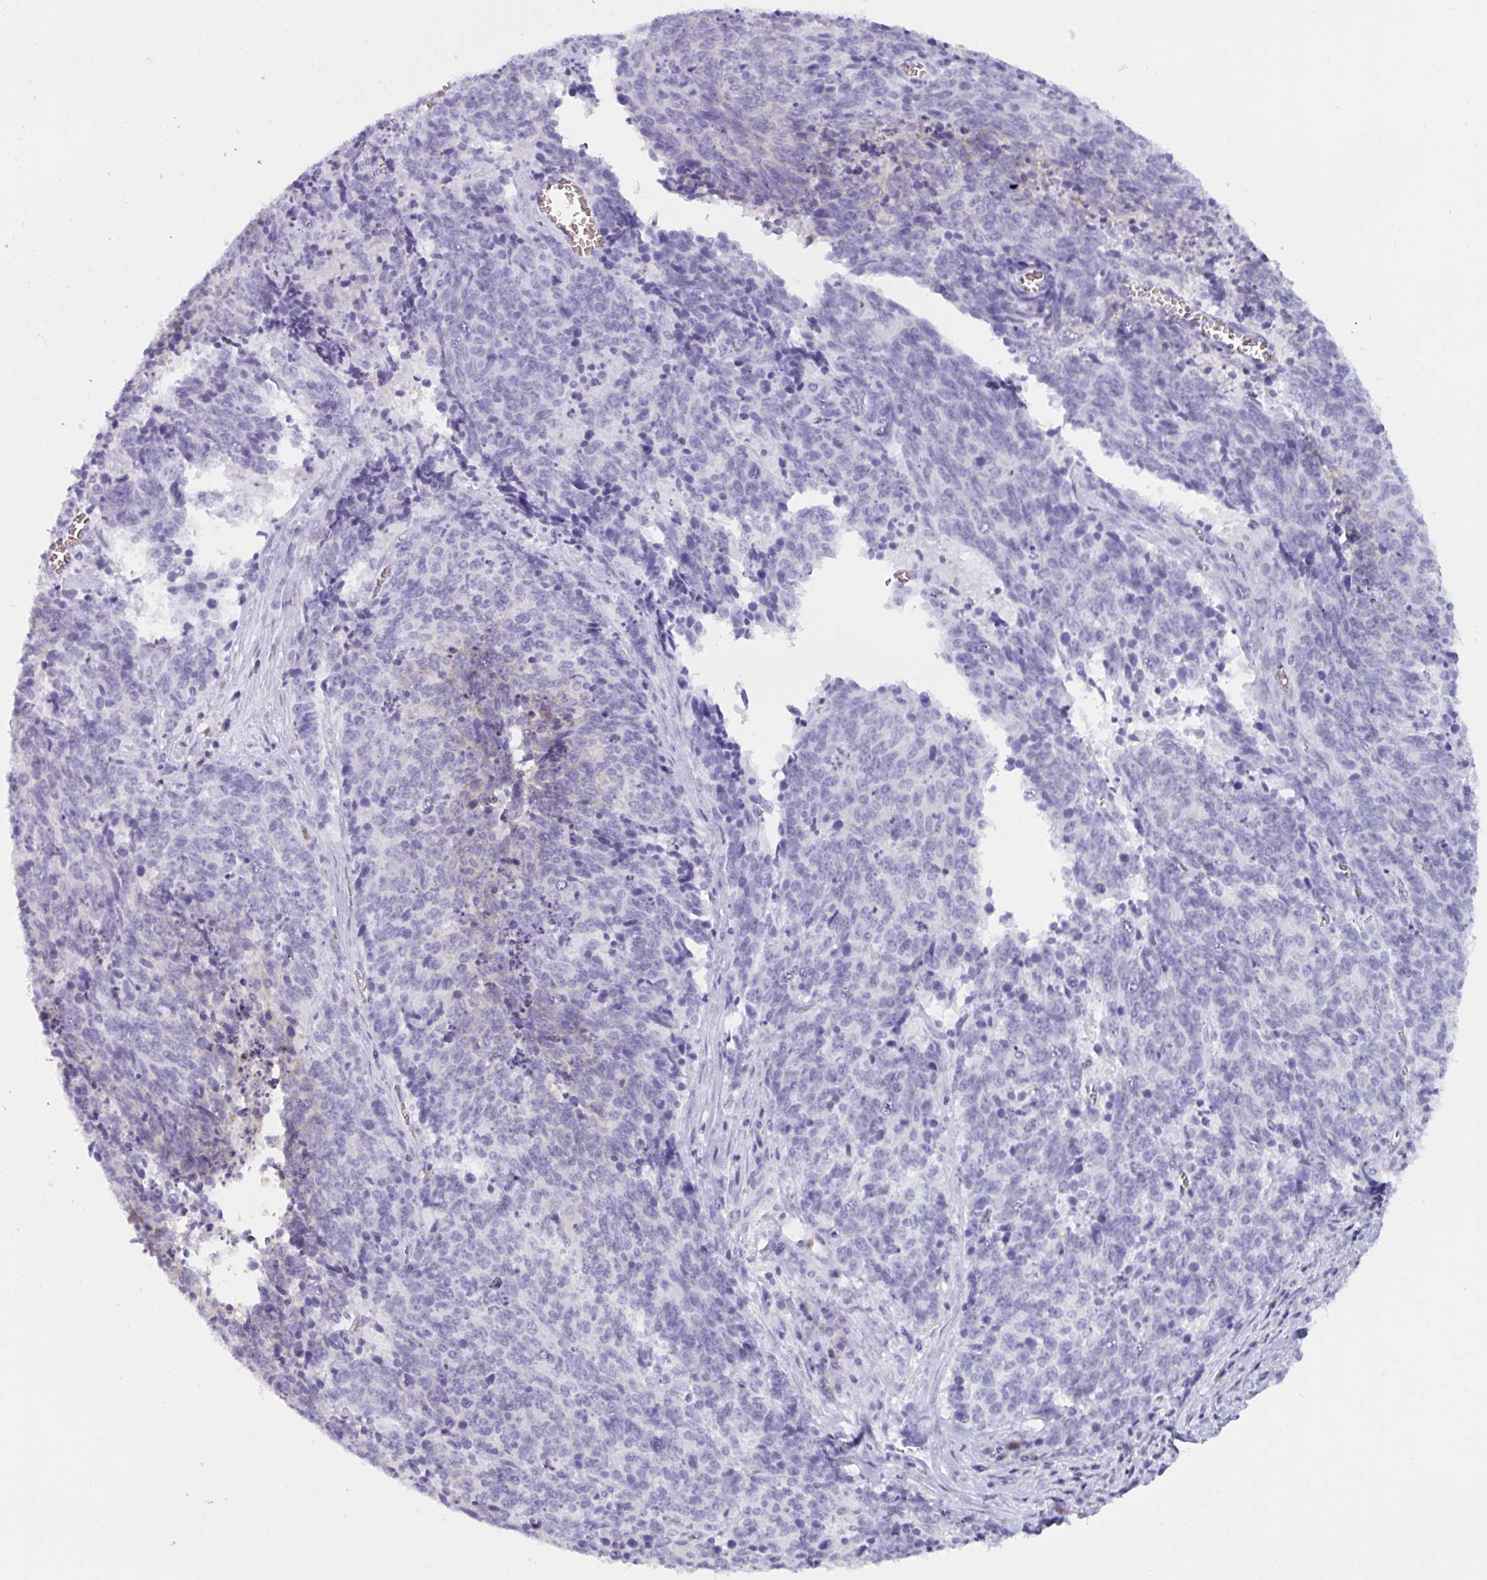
{"staining": {"intensity": "negative", "quantity": "none", "location": "none"}, "tissue": "cervical cancer", "cell_type": "Tumor cells", "image_type": "cancer", "snomed": [{"axis": "morphology", "description": "Squamous cell carcinoma, NOS"}, {"axis": "topography", "description": "Cervix"}], "caption": "Tumor cells are negative for brown protein staining in squamous cell carcinoma (cervical). The staining is performed using DAB (3,3'-diaminobenzidine) brown chromogen with nuclei counter-stained in using hematoxylin.", "gene": "SLC2A1", "patient": {"sex": "female", "age": 29}}